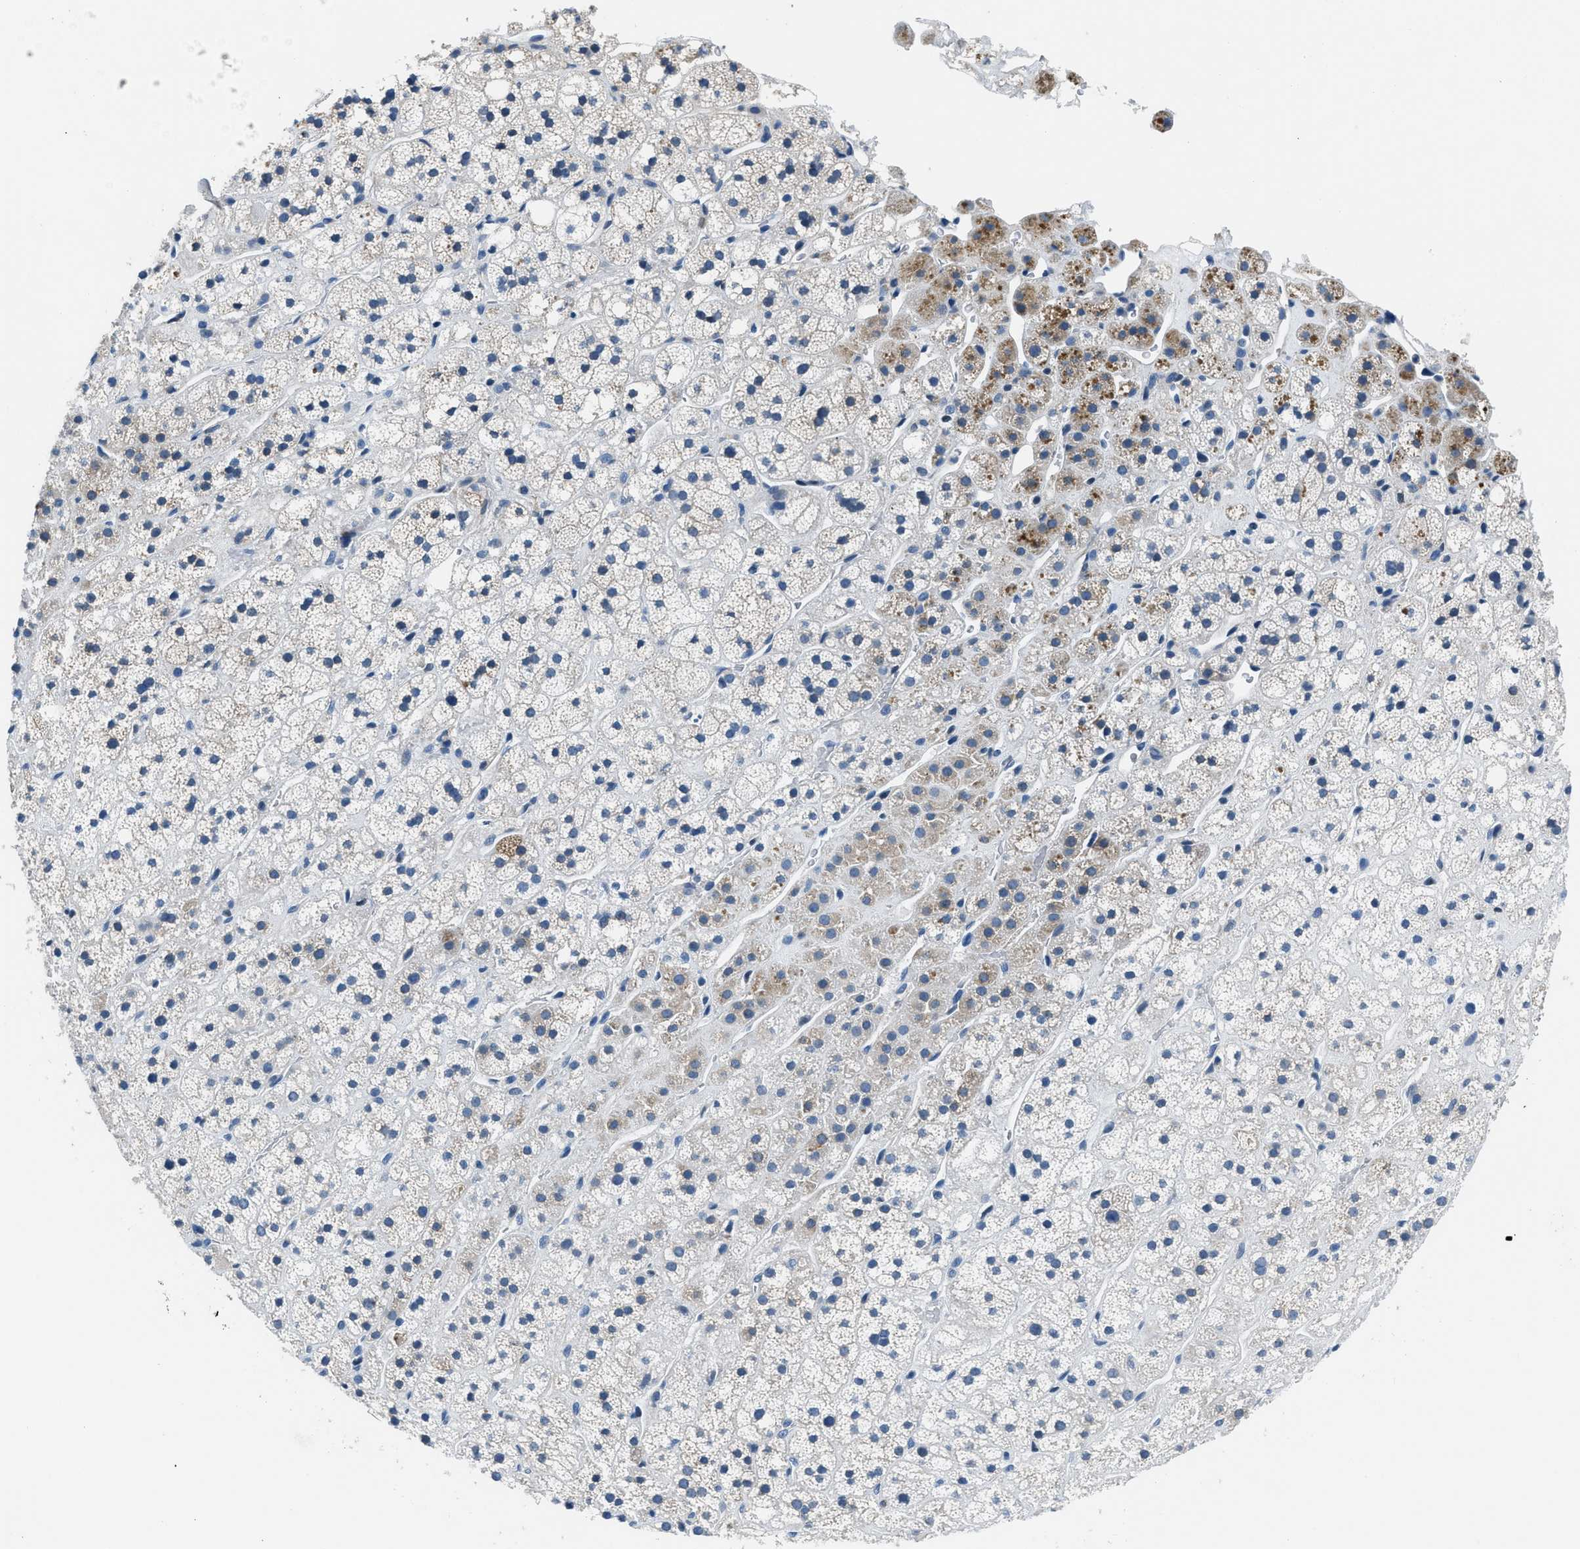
{"staining": {"intensity": "weak", "quantity": "<25%", "location": "cytoplasmic/membranous"}, "tissue": "adrenal gland", "cell_type": "Glandular cells", "image_type": "normal", "snomed": [{"axis": "morphology", "description": "Normal tissue, NOS"}, {"axis": "topography", "description": "Adrenal gland"}], "caption": "Immunohistochemistry histopathology image of unremarkable adrenal gland: adrenal gland stained with DAB (3,3'-diaminobenzidine) displays no significant protein staining in glandular cells. (DAB immunohistochemistry (IHC) with hematoxylin counter stain).", "gene": "GJA3", "patient": {"sex": "male", "age": 56}}